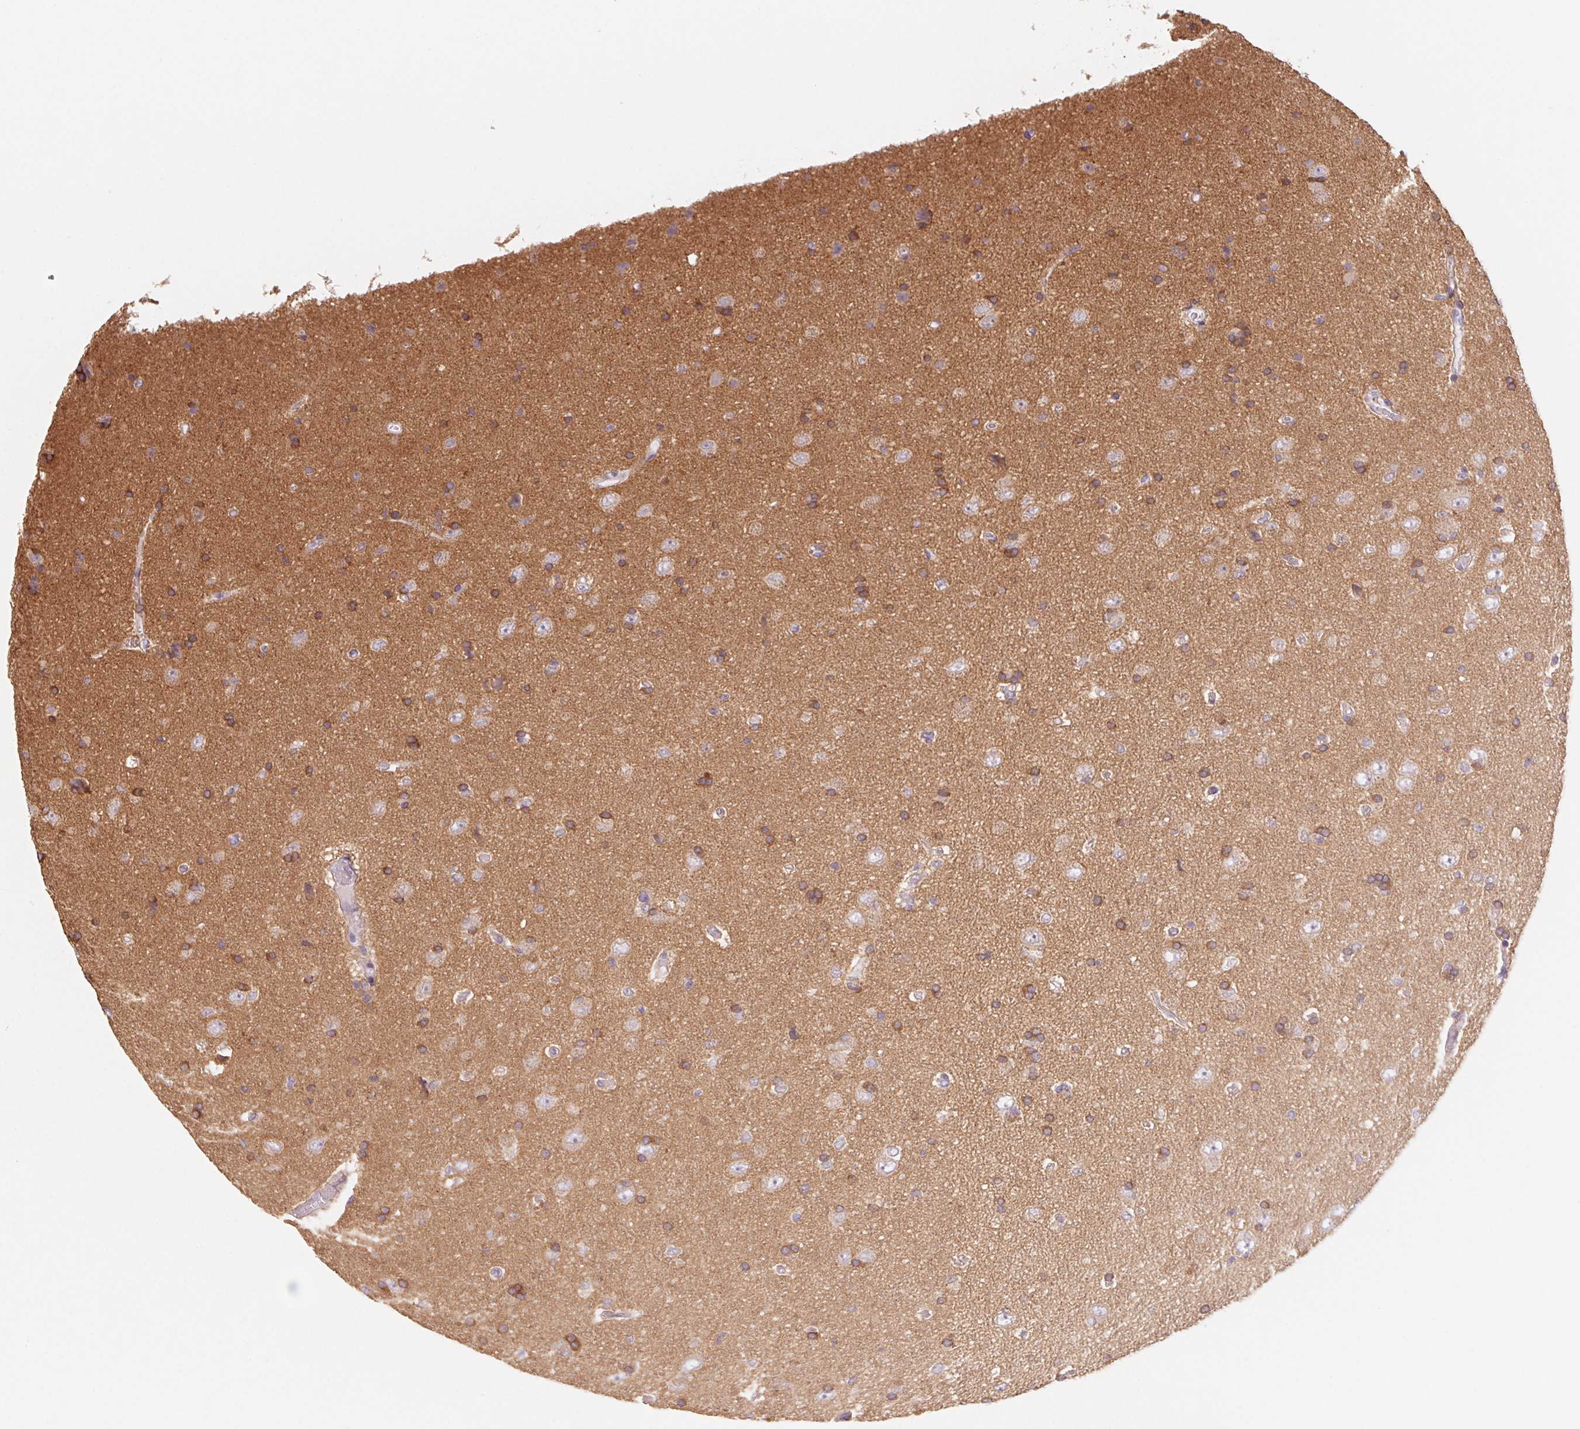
{"staining": {"intensity": "weak", "quantity": "<25%", "location": "cytoplasmic/membranous"}, "tissue": "glioma", "cell_type": "Tumor cells", "image_type": "cancer", "snomed": [{"axis": "morphology", "description": "Glioma, malignant, High grade"}, {"axis": "topography", "description": "Cerebral cortex"}], "caption": "Immunohistochemistry (IHC) histopathology image of malignant high-grade glioma stained for a protein (brown), which shows no expression in tumor cells.", "gene": "CTNND2", "patient": {"sex": "male", "age": 70}}